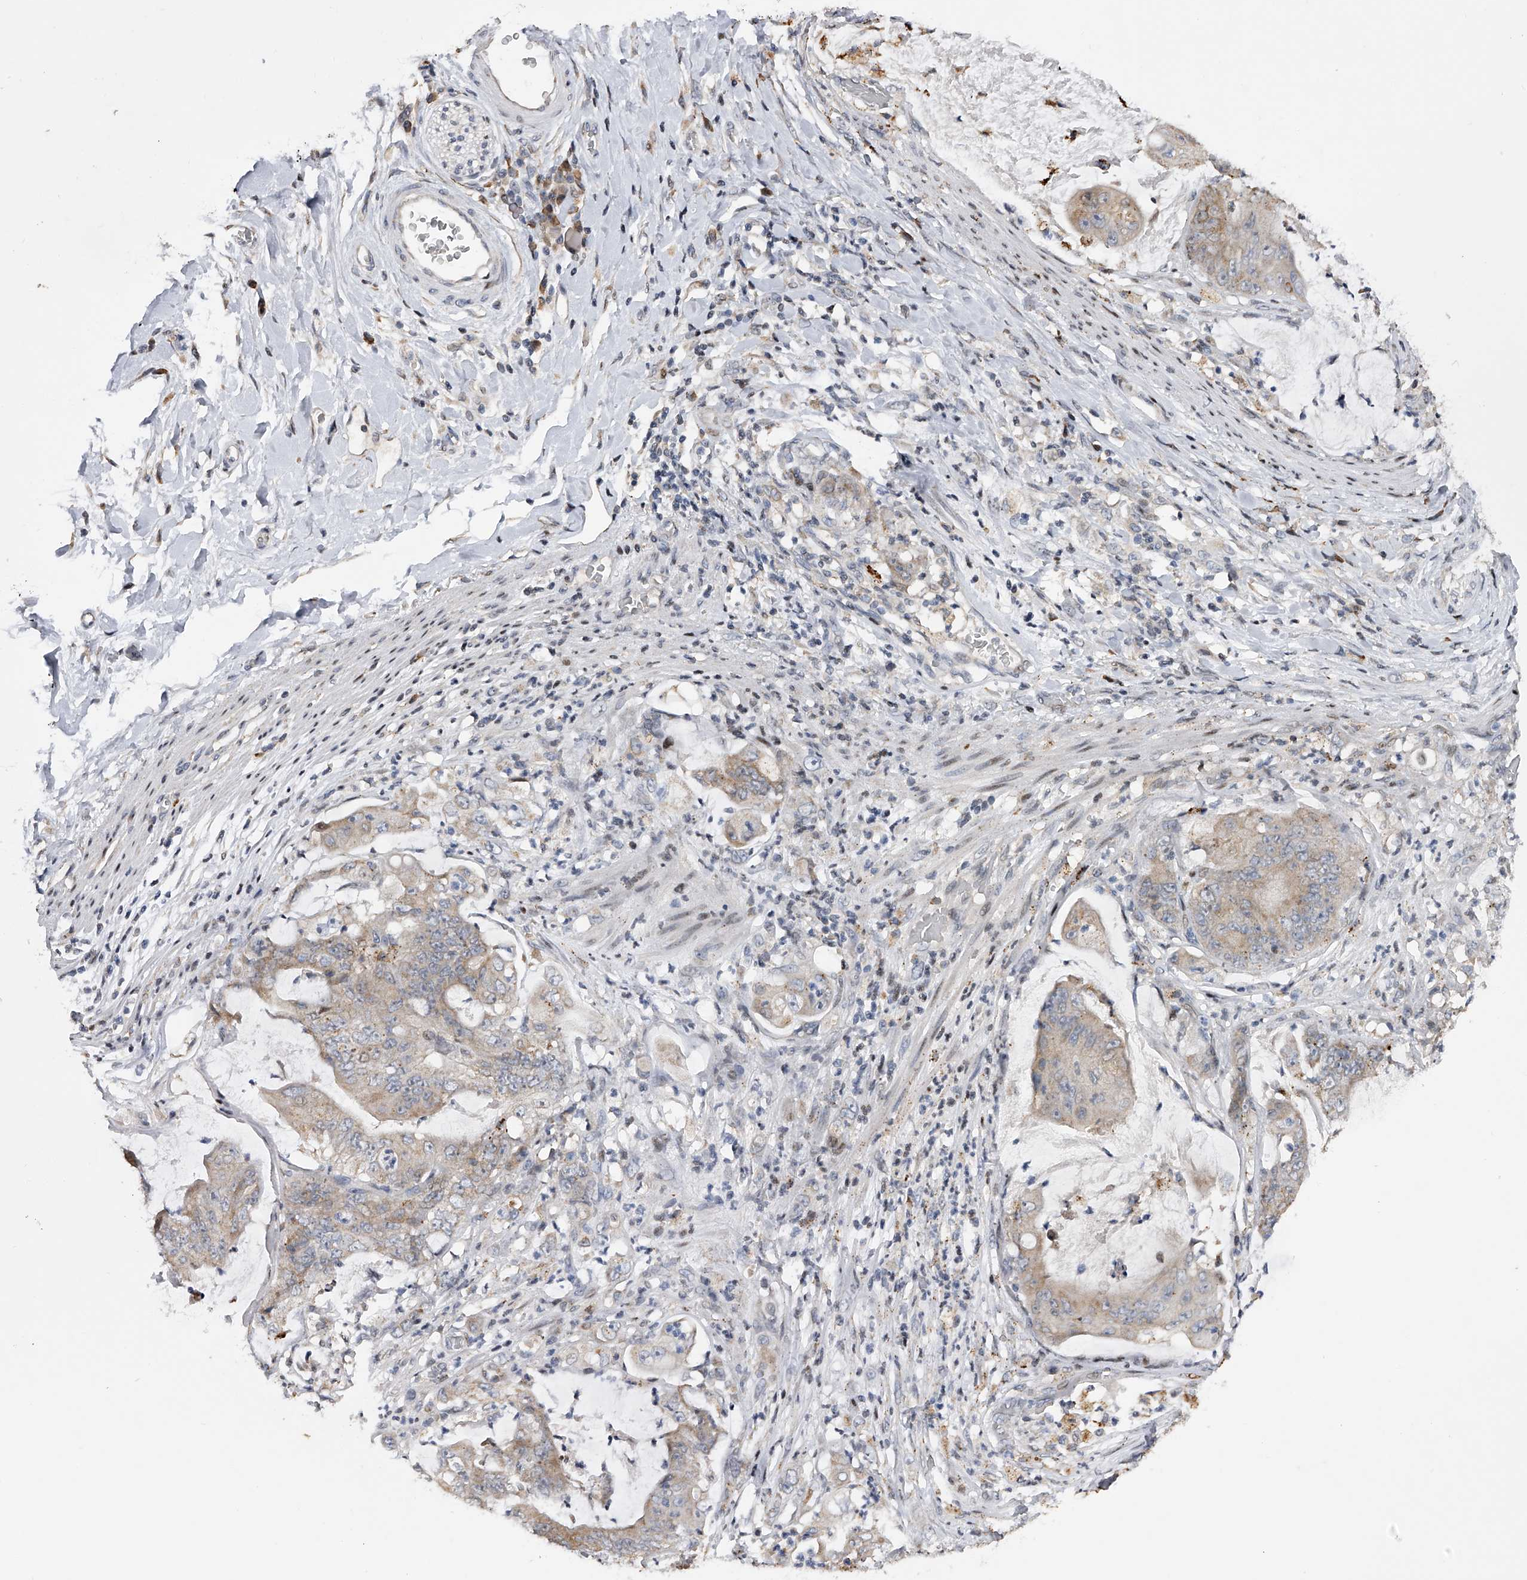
{"staining": {"intensity": "weak", "quantity": "<25%", "location": "cytoplasmic/membranous"}, "tissue": "stomach cancer", "cell_type": "Tumor cells", "image_type": "cancer", "snomed": [{"axis": "morphology", "description": "Adenocarcinoma, NOS"}, {"axis": "topography", "description": "Stomach"}], "caption": "High power microscopy histopathology image of an immunohistochemistry (IHC) histopathology image of adenocarcinoma (stomach), revealing no significant expression in tumor cells.", "gene": "RWDD2A", "patient": {"sex": "female", "age": 73}}